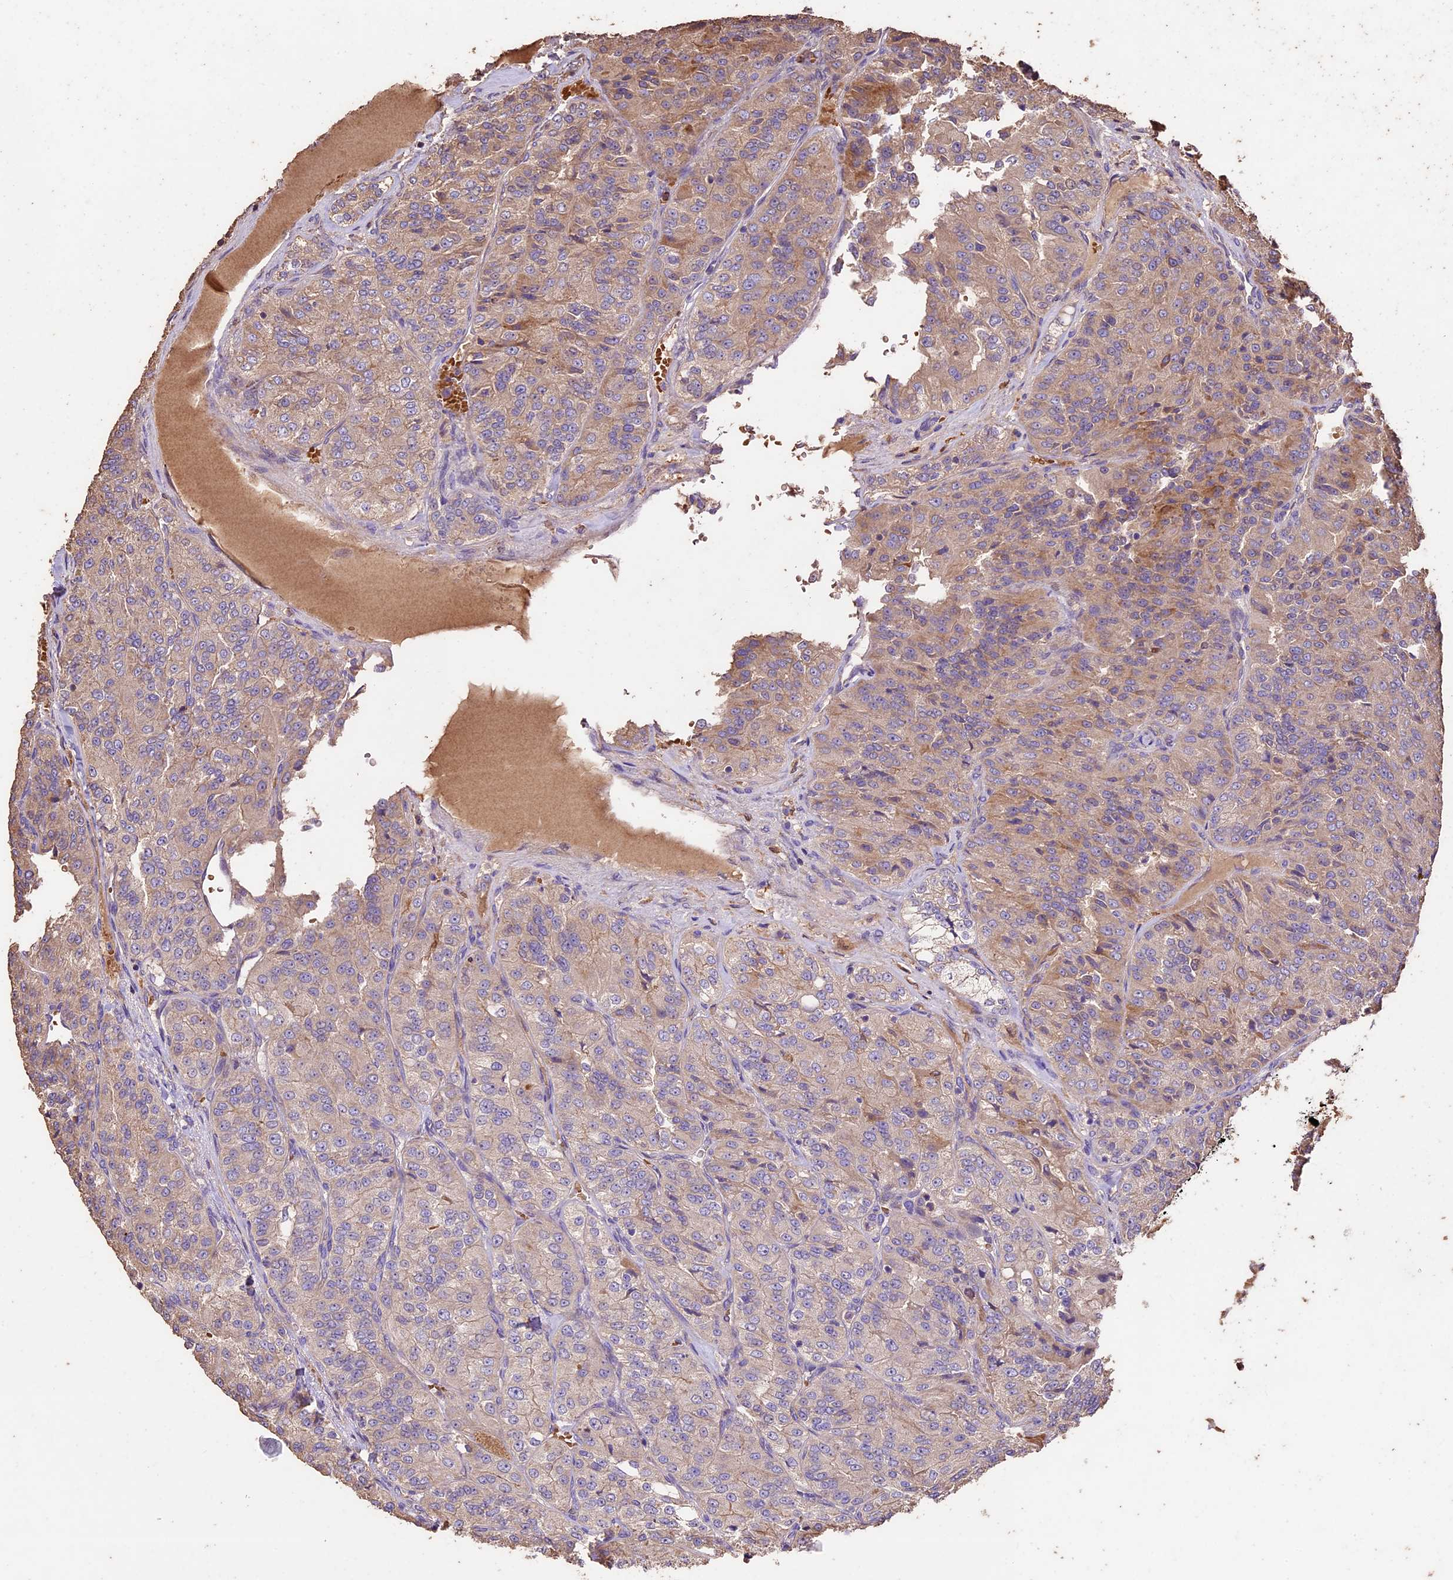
{"staining": {"intensity": "weak", "quantity": ">75%", "location": "cytoplasmic/membranous"}, "tissue": "renal cancer", "cell_type": "Tumor cells", "image_type": "cancer", "snomed": [{"axis": "morphology", "description": "Adenocarcinoma, NOS"}, {"axis": "topography", "description": "Kidney"}], "caption": "Renal cancer tissue demonstrates weak cytoplasmic/membranous staining in about >75% of tumor cells", "gene": "CRLF1", "patient": {"sex": "female", "age": 63}}